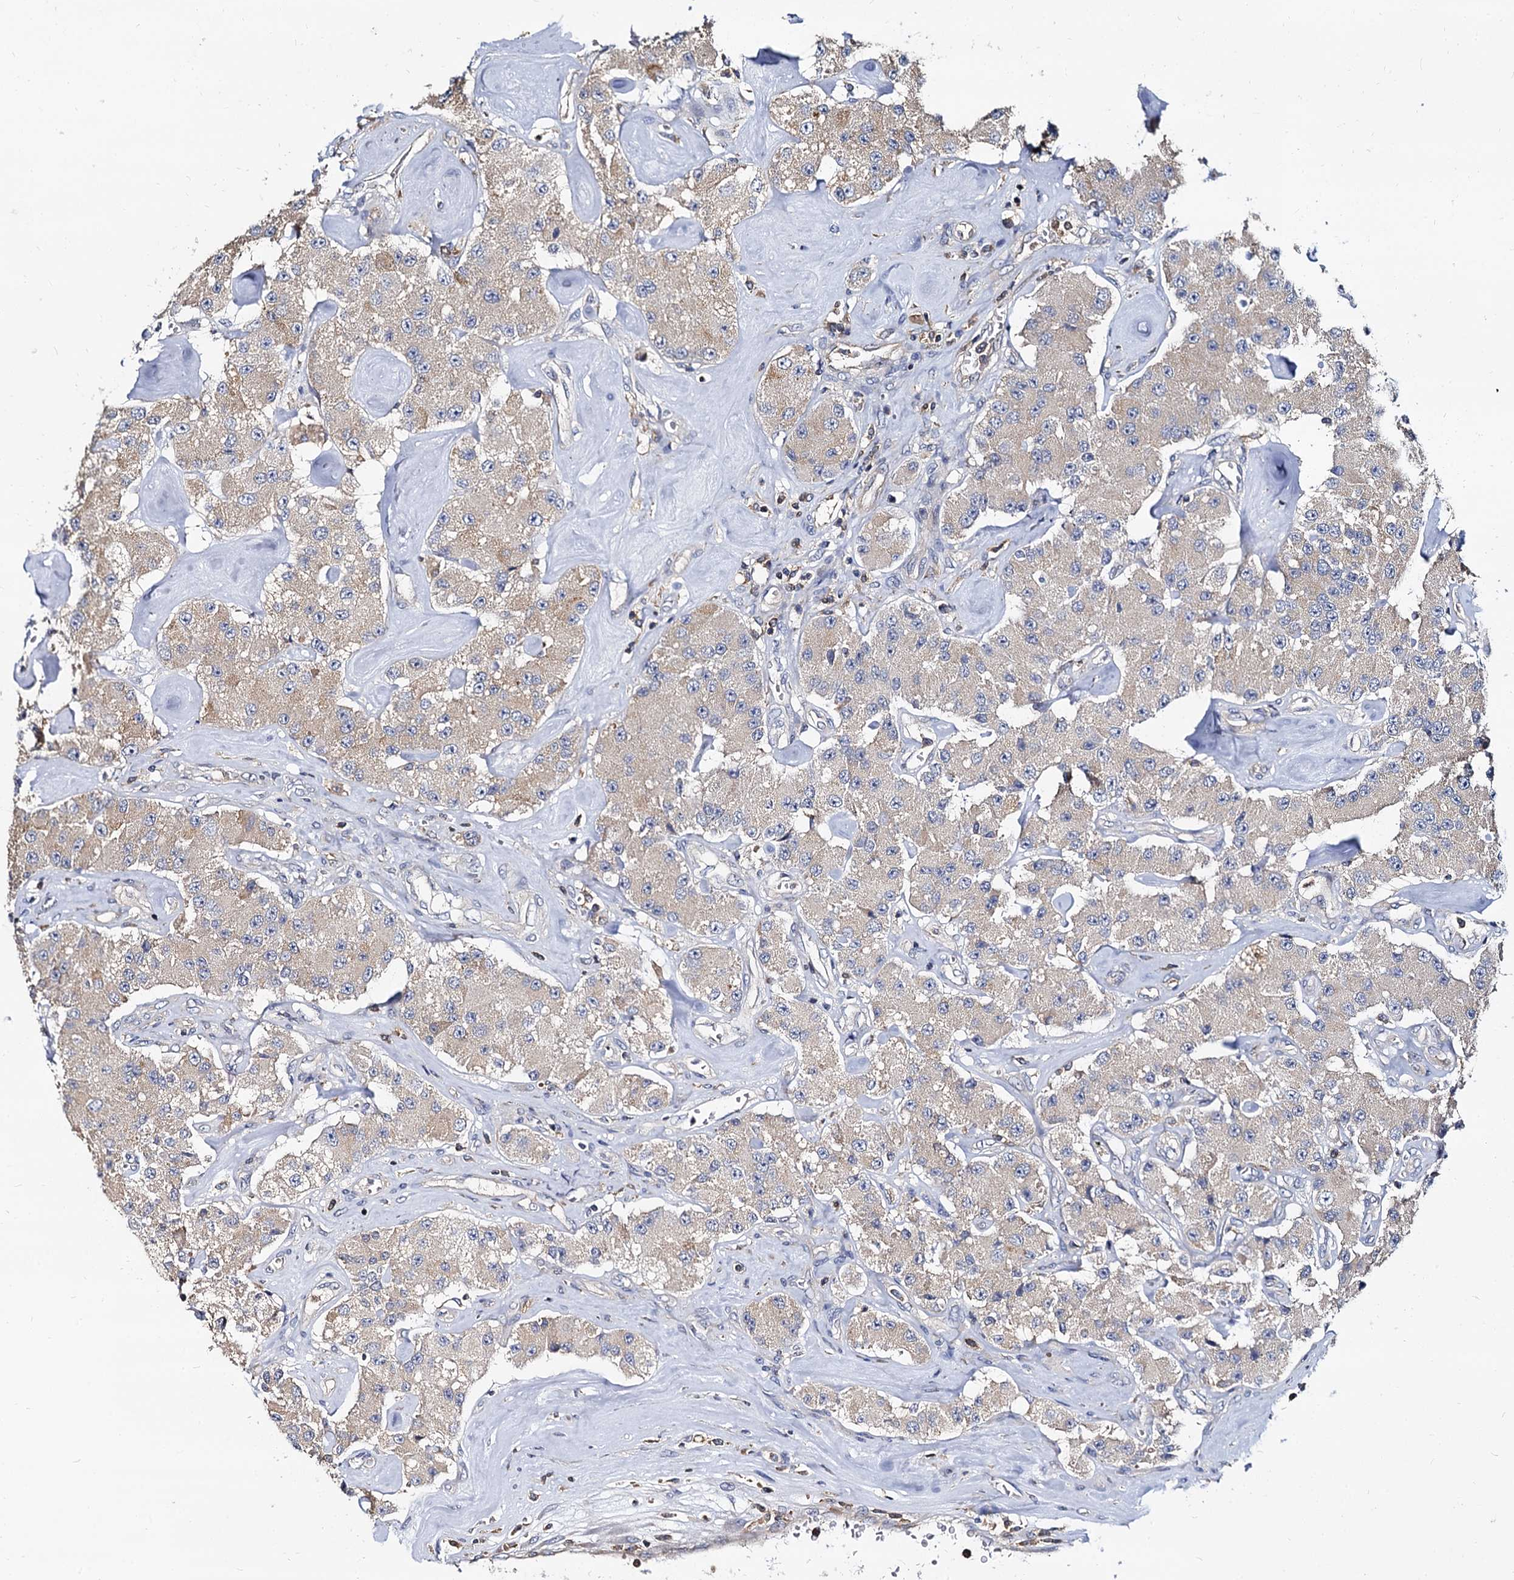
{"staining": {"intensity": "negative", "quantity": "none", "location": "none"}, "tissue": "carcinoid", "cell_type": "Tumor cells", "image_type": "cancer", "snomed": [{"axis": "morphology", "description": "Carcinoid, malignant, NOS"}, {"axis": "topography", "description": "Pancreas"}], "caption": "Immunohistochemistry image of neoplastic tissue: human carcinoid stained with DAB (3,3'-diaminobenzidine) demonstrates no significant protein staining in tumor cells. (DAB (3,3'-diaminobenzidine) immunohistochemistry (IHC) visualized using brightfield microscopy, high magnification).", "gene": "ANKRD13A", "patient": {"sex": "male", "age": 41}}